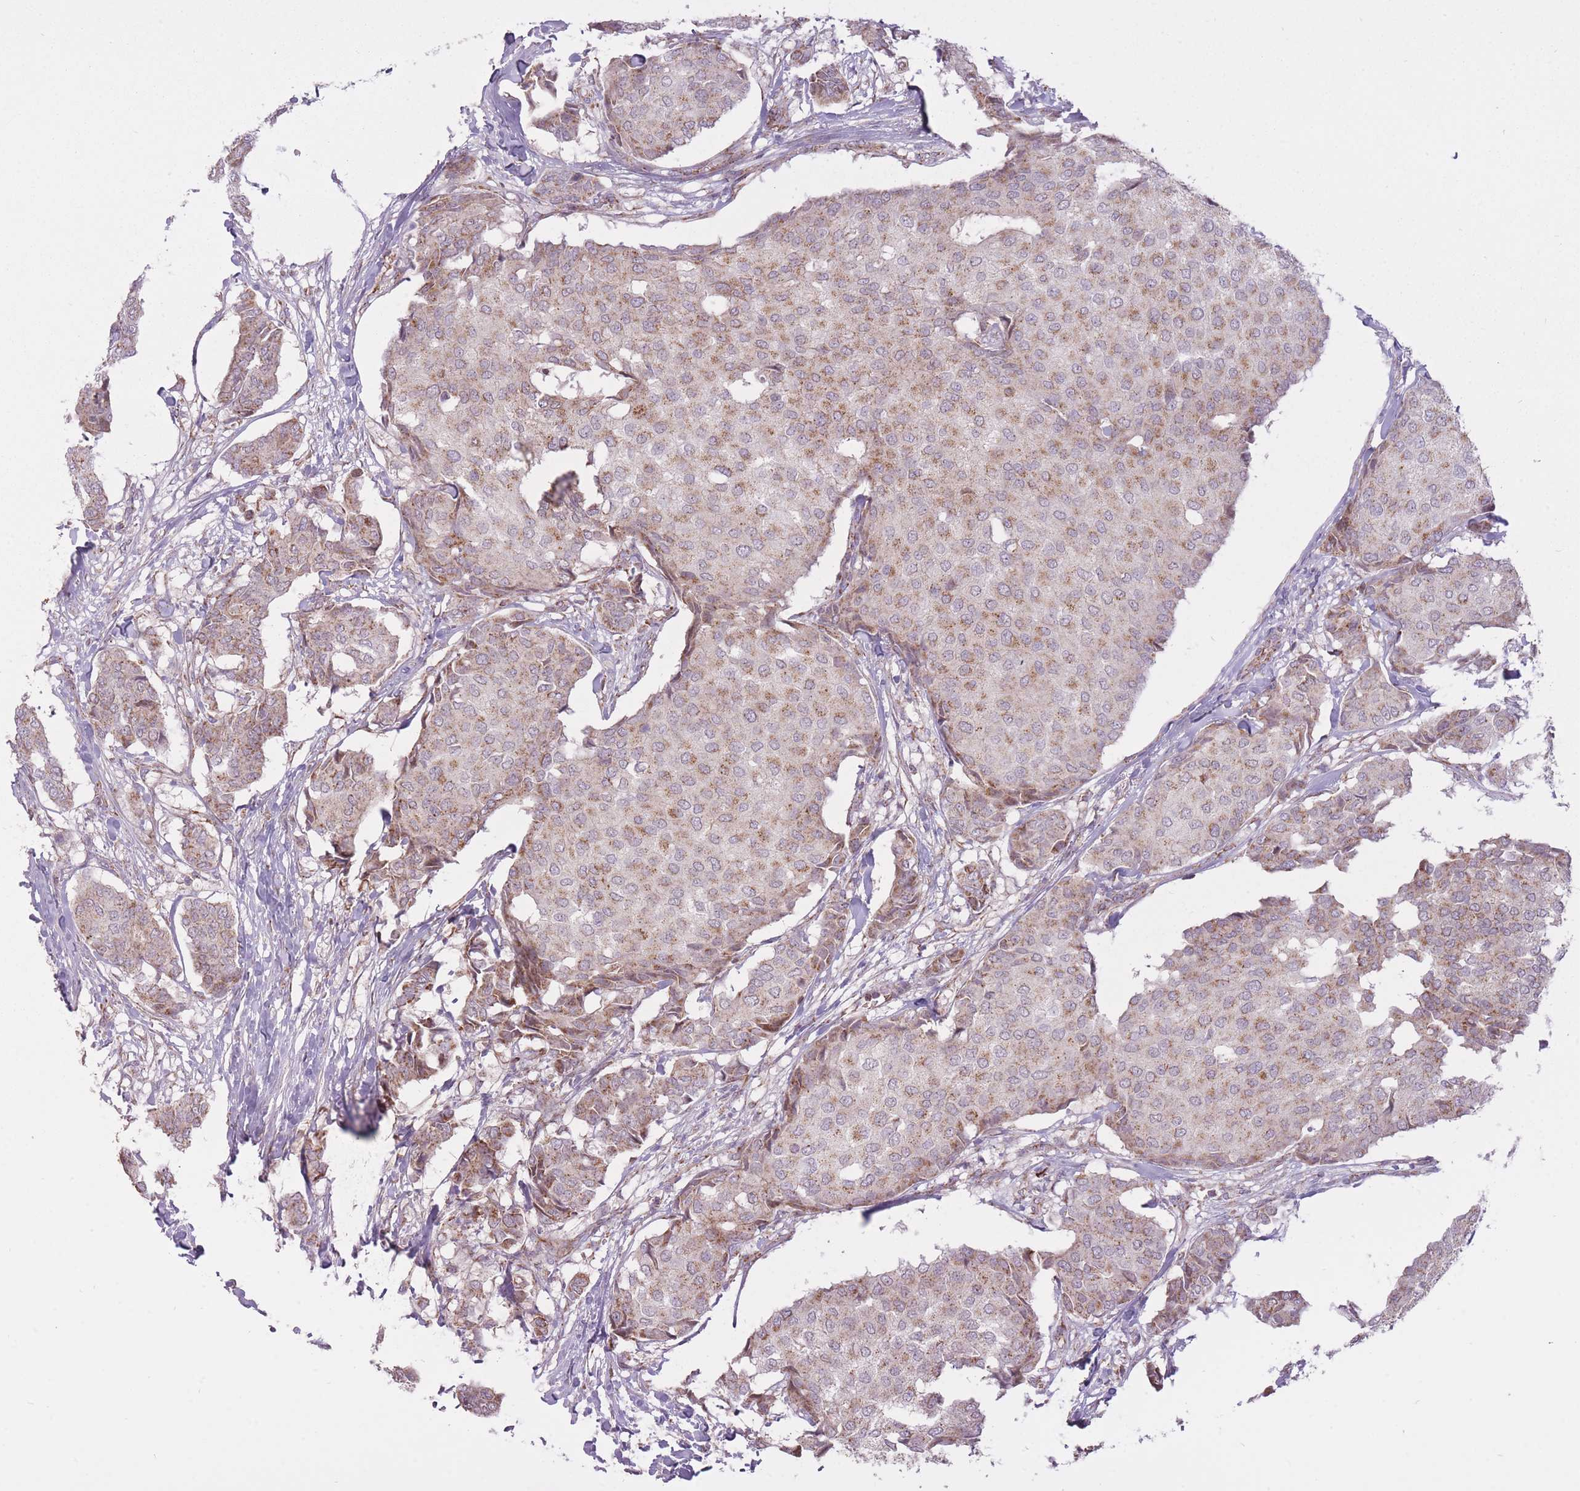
{"staining": {"intensity": "moderate", "quantity": "25%-75%", "location": "cytoplasmic/membranous"}, "tissue": "breast cancer", "cell_type": "Tumor cells", "image_type": "cancer", "snomed": [{"axis": "morphology", "description": "Duct carcinoma"}, {"axis": "topography", "description": "Breast"}], "caption": "There is medium levels of moderate cytoplasmic/membranous staining in tumor cells of breast cancer, as demonstrated by immunohistochemical staining (brown color).", "gene": "LIN7C", "patient": {"sex": "female", "age": 75}}